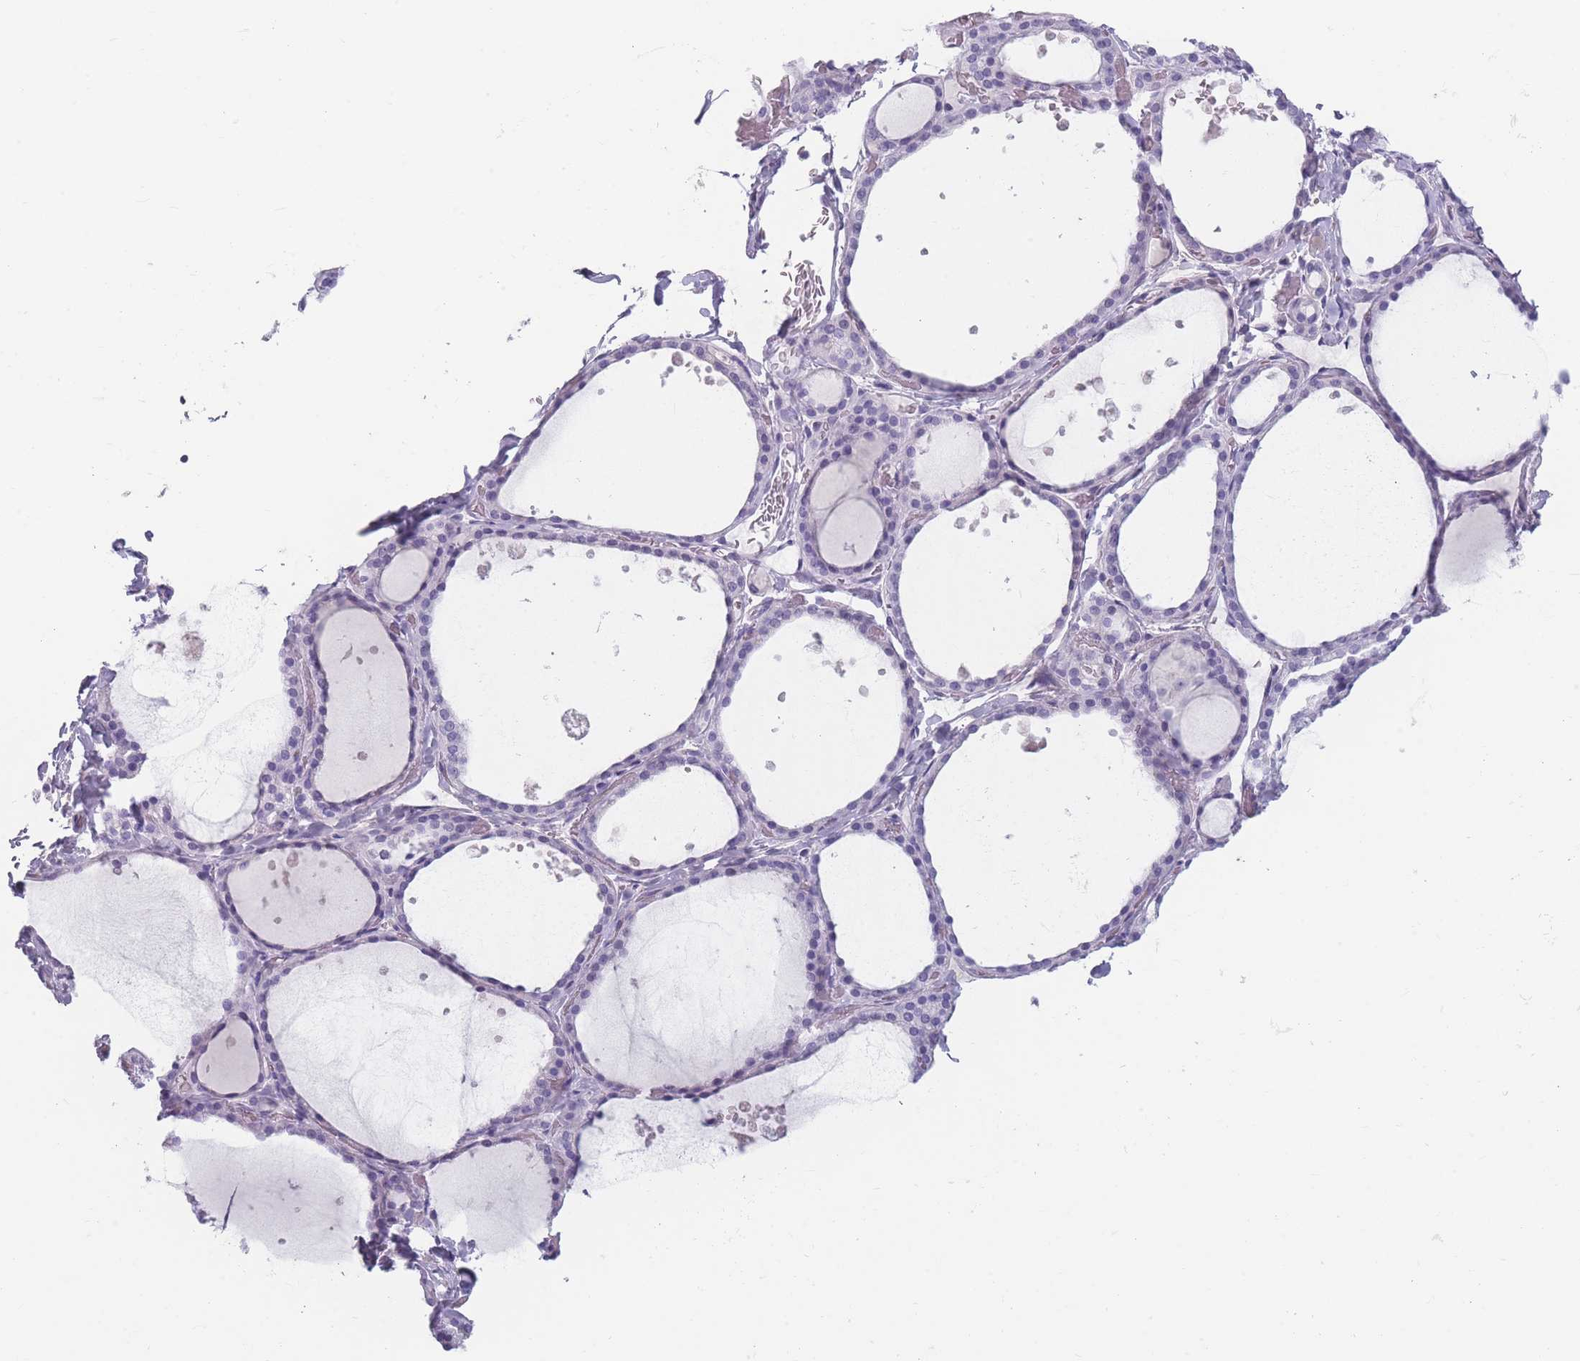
{"staining": {"intensity": "negative", "quantity": "none", "location": "none"}, "tissue": "thyroid gland", "cell_type": "Glandular cells", "image_type": "normal", "snomed": [{"axis": "morphology", "description": "Normal tissue, NOS"}, {"axis": "topography", "description": "Thyroid gland"}], "caption": "Glandular cells are negative for protein expression in unremarkable human thyroid gland. (Brightfield microscopy of DAB (3,3'-diaminobenzidine) IHC at high magnification).", "gene": "CCNO", "patient": {"sex": "female", "age": 44}}